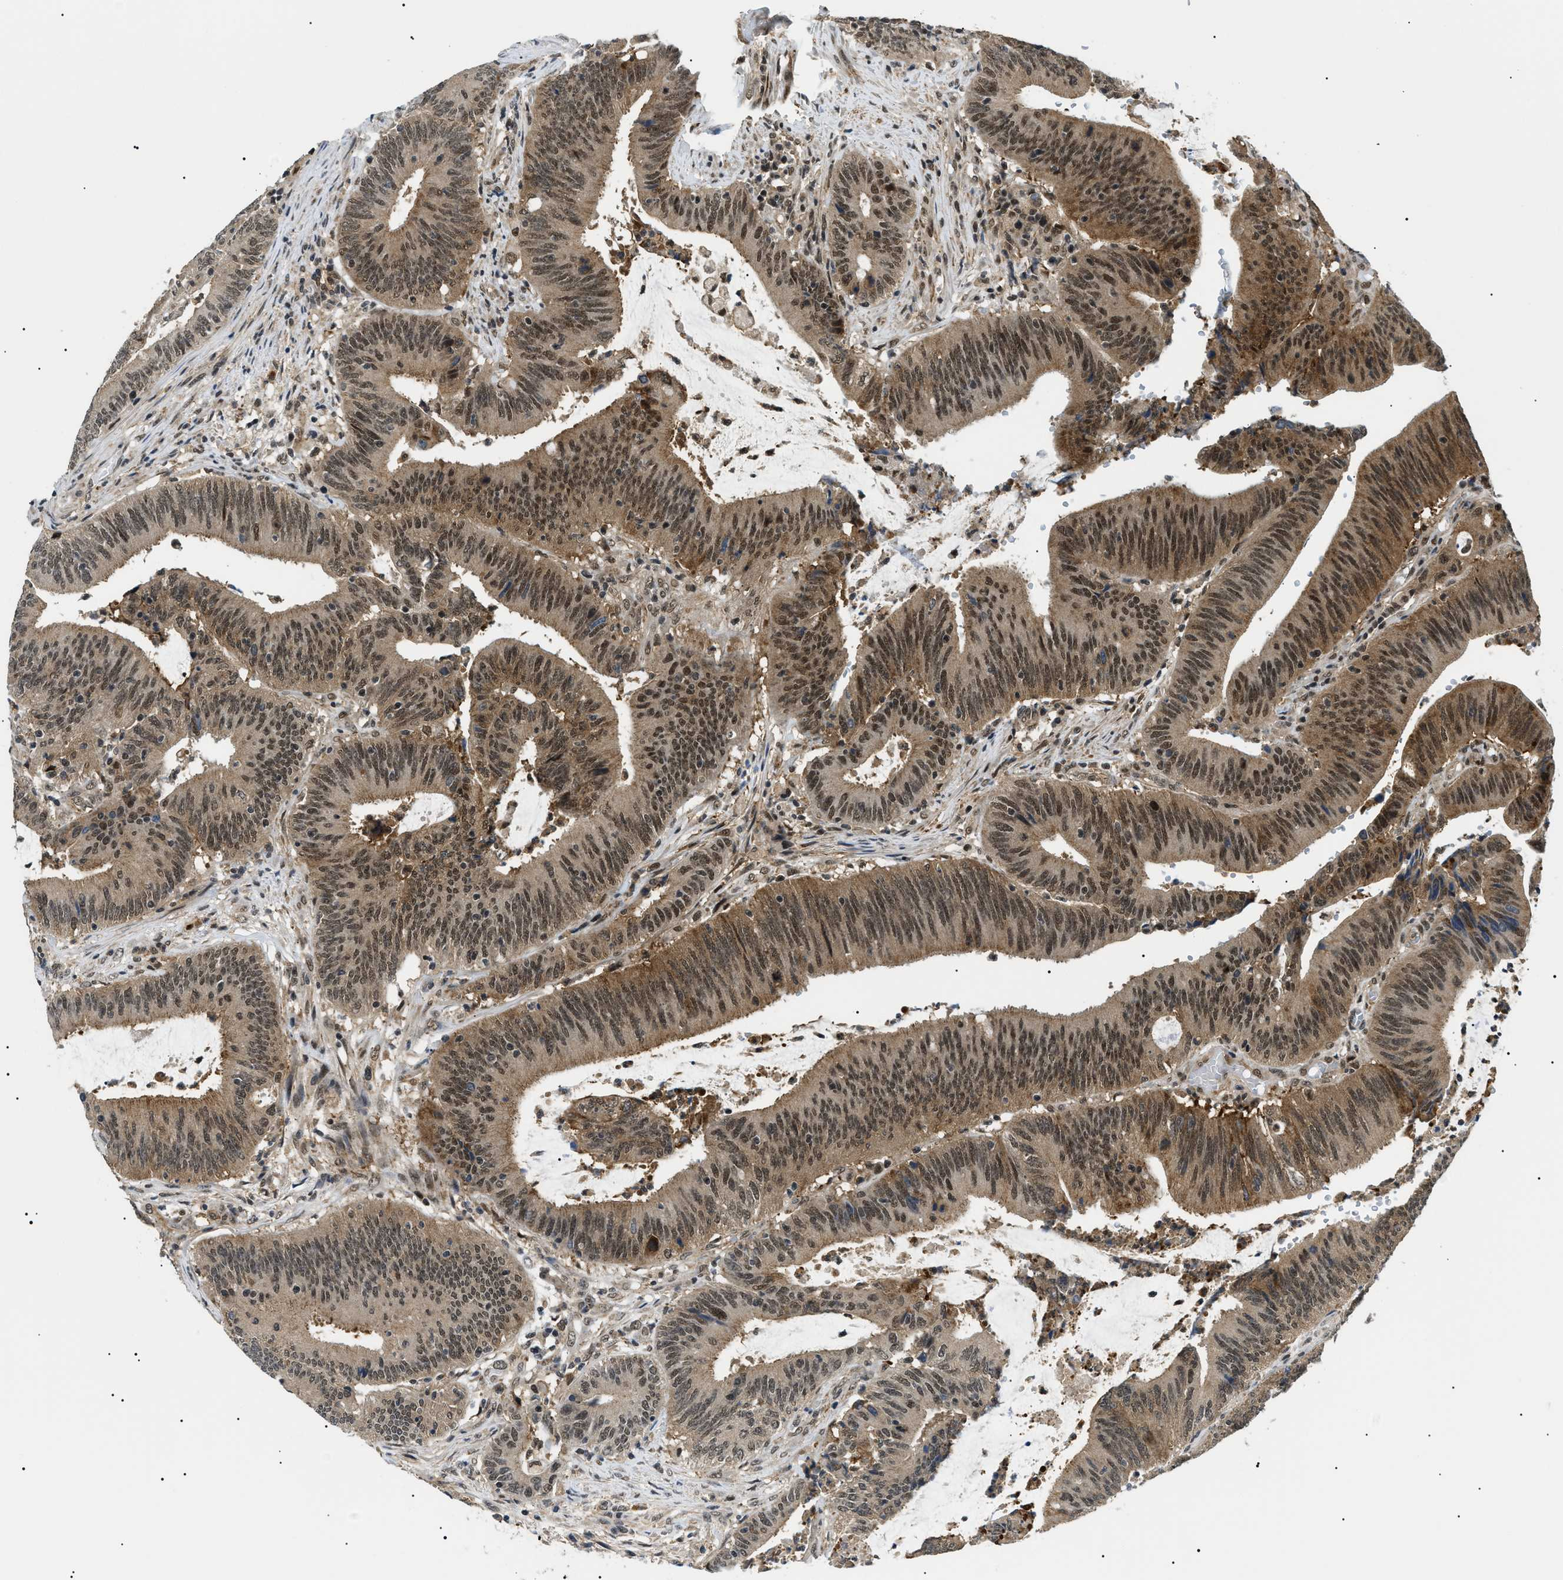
{"staining": {"intensity": "moderate", "quantity": ">75%", "location": "cytoplasmic/membranous,nuclear"}, "tissue": "colorectal cancer", "cell_type": "Tumor cells", "image_type": "cancer", "snomed": [{"axis": "morphology", "description": "Normal tissue, NOS"}, {"axis": "morphology", "description": "Adenocarcinoma, NOS"}, {"axis": "topography", "description": "Rectum"}], "caption": "Adenocarcinoma (colorectal) stained with a protein marker shows moderate staining in tumor cells.", "gene": "RBM15", "patient": {"sex": "female", "age": 66}}